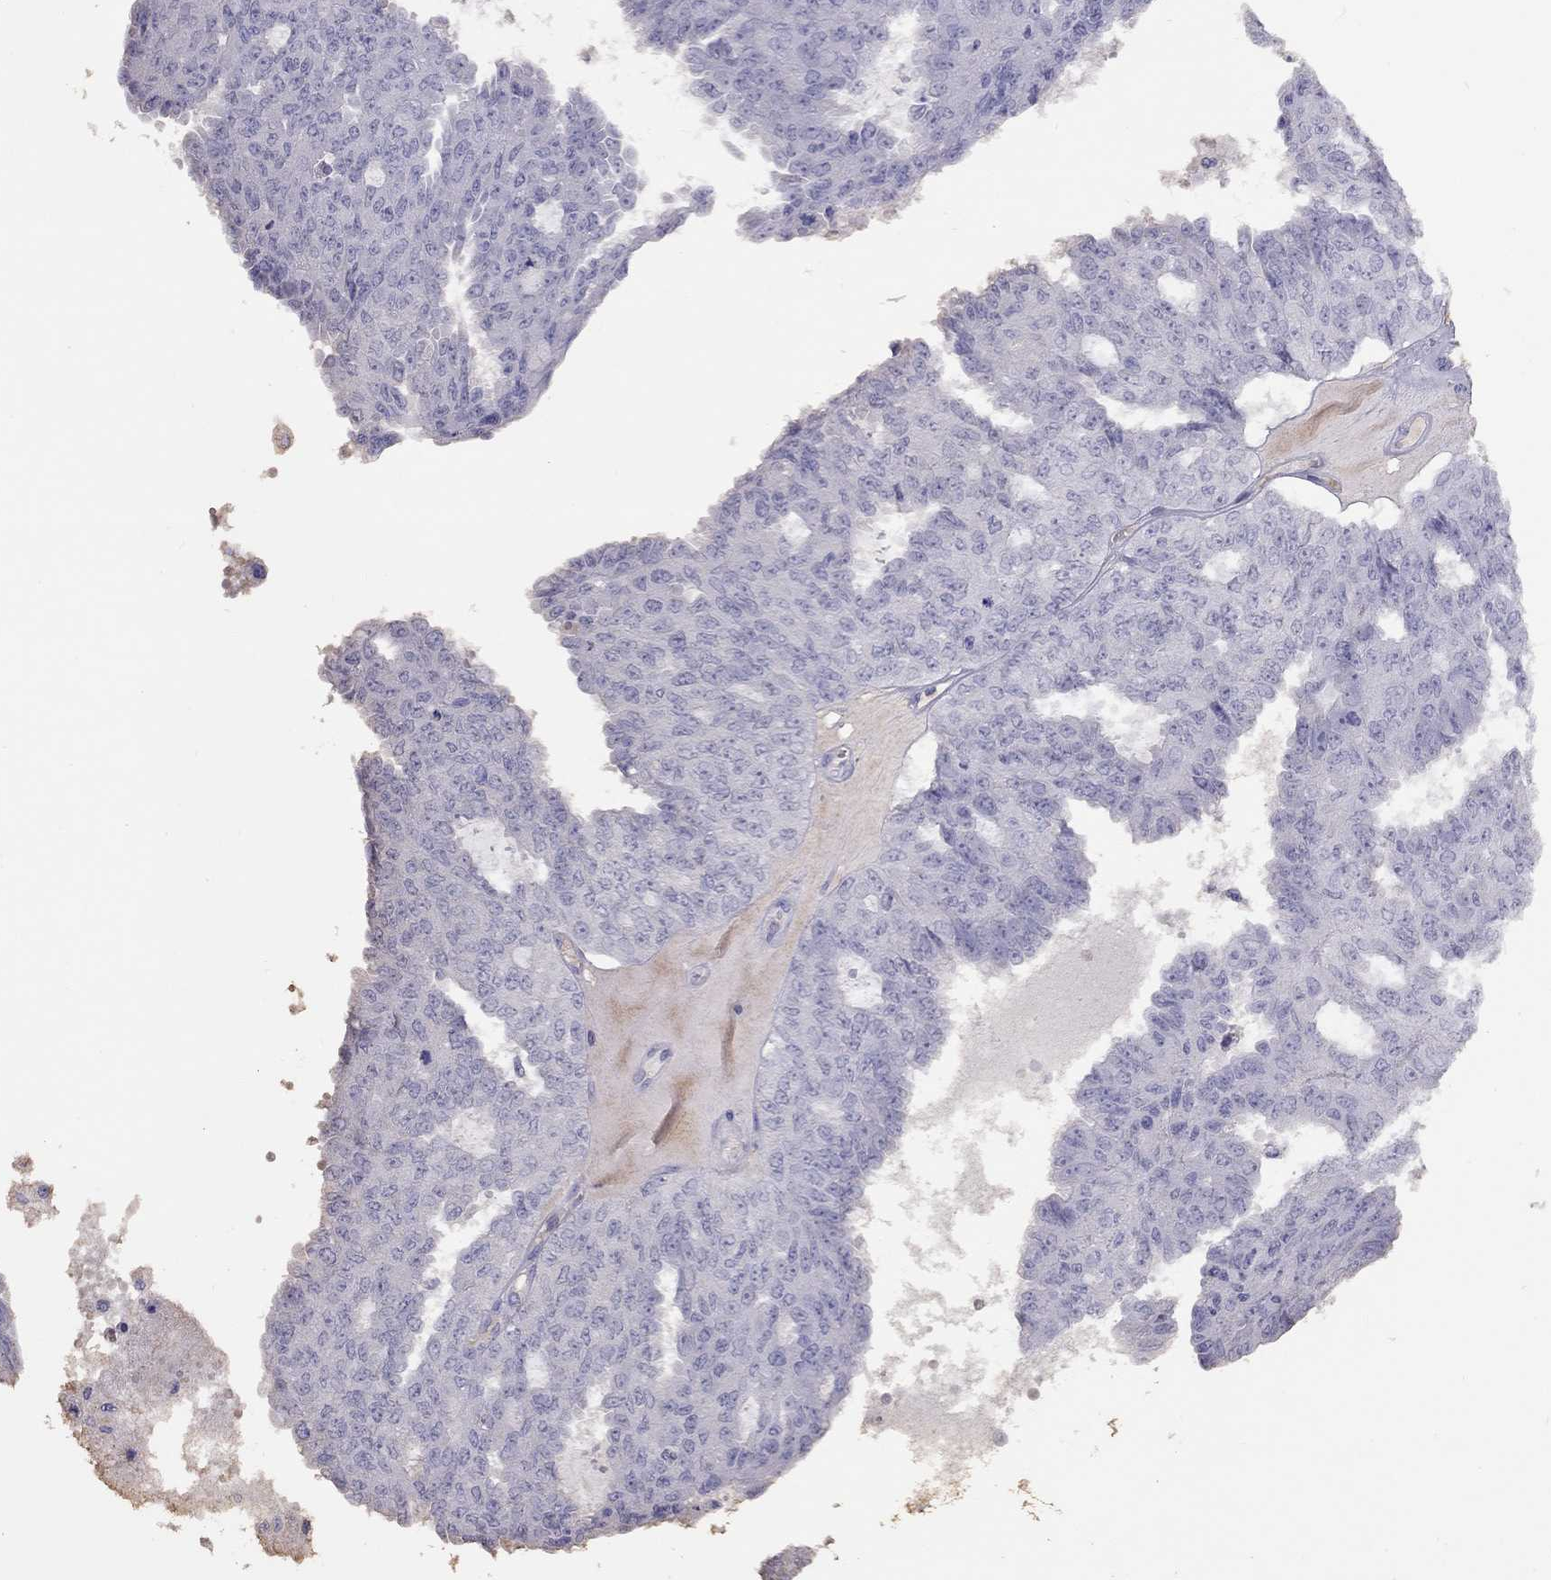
{"staining": {"intensity": "negative", "quantity": "none", "location": "none"}, "tissue": "ovarian cancer", "cell_type": "Tumor cells", "image_type": "cancer", "snomed": [{"axis": "morphology", "description": "Cystadenocarcinoma, serous, NOS"}, {"axis": "topography", "description": "Ovary"}], "caption": "A micrograph of ovarian serous cystadenocarcinoma stained for a protein reveals no brown staining in tumor cells.", "gene": "SUN3", "patient": {"sex": "female", "age": 71}}